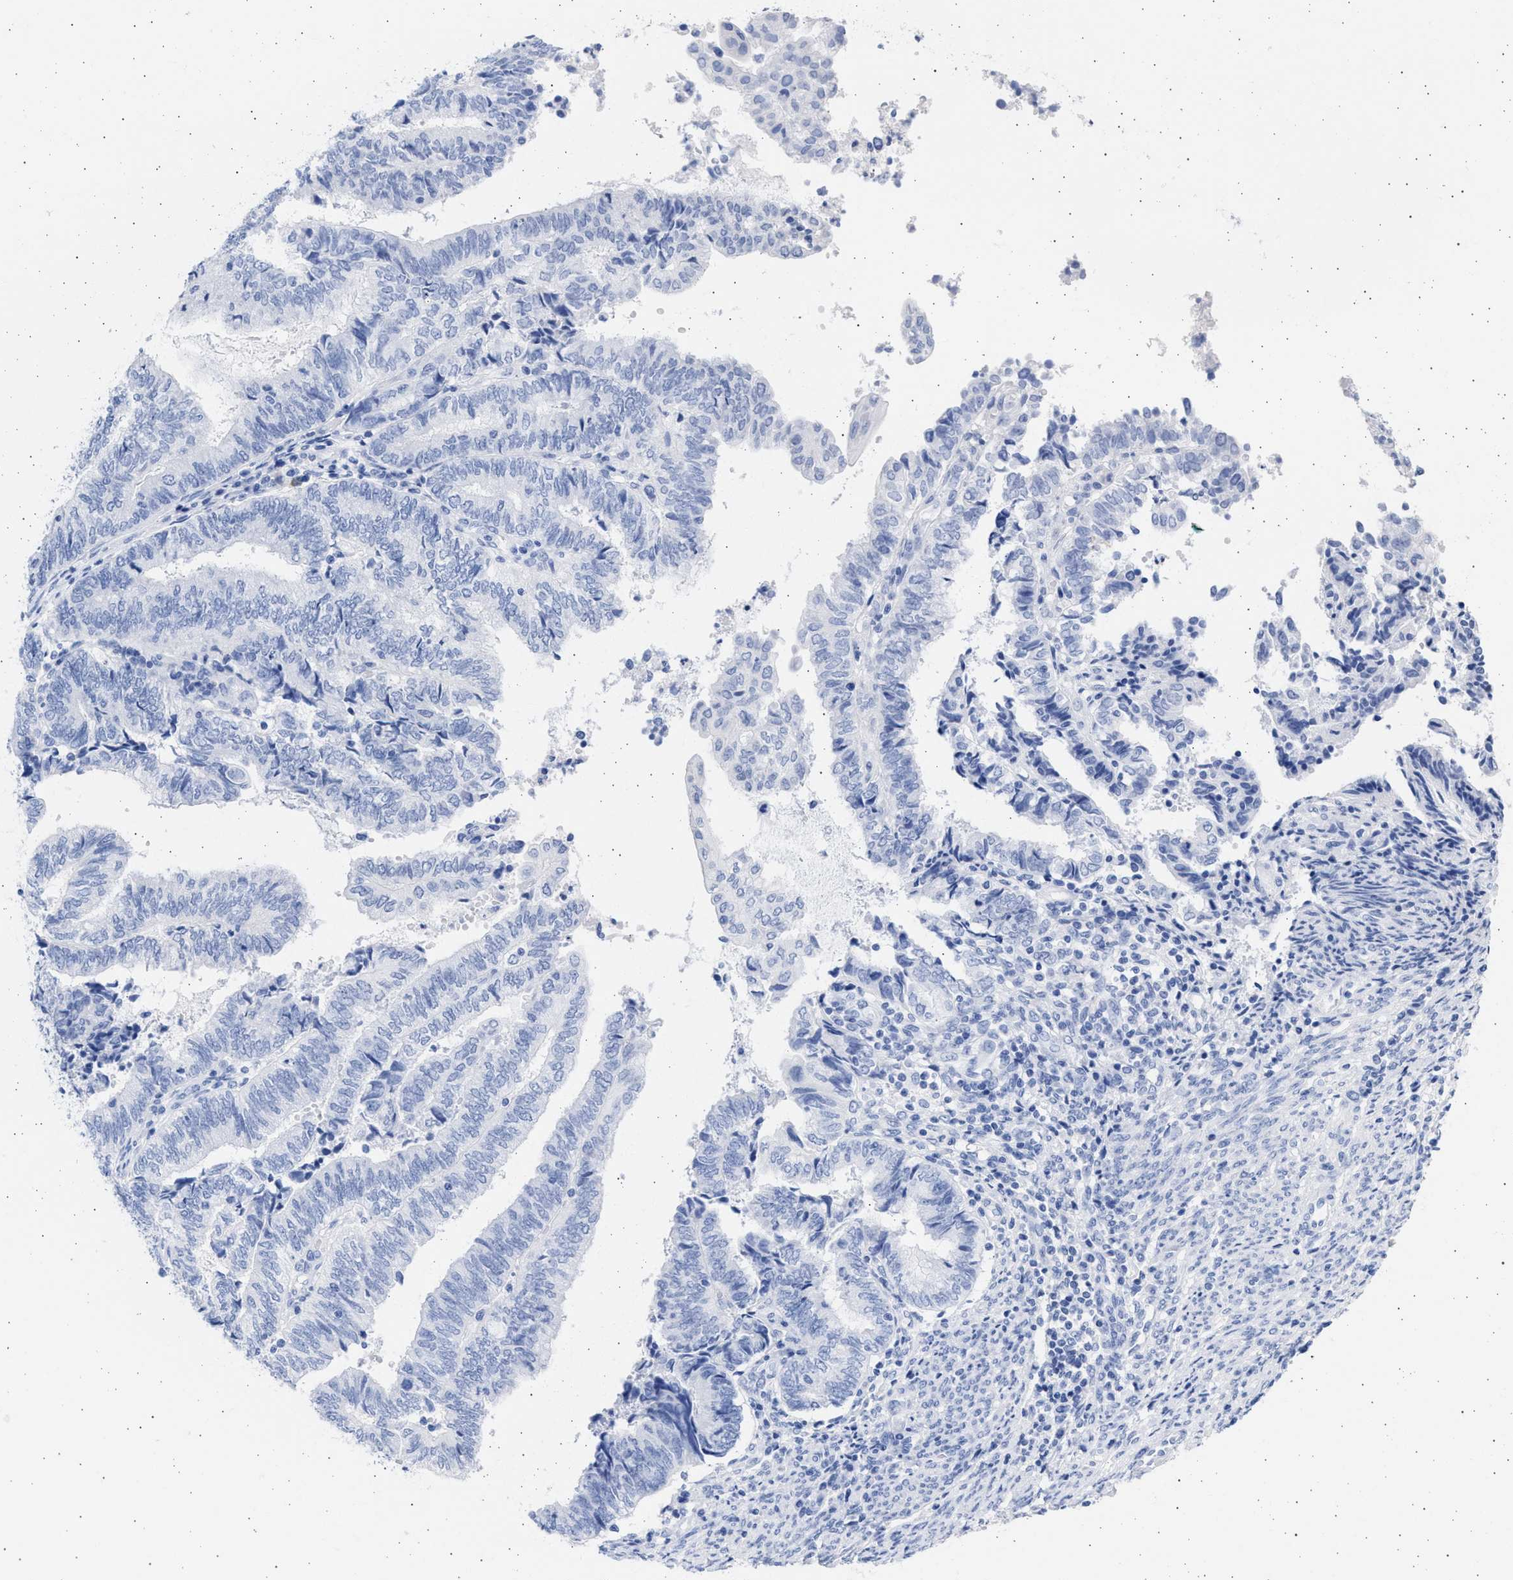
{"staining": {"intensity": "negative", "quantity": "none", "location": "none"}, "tissue": "endometrial cancer", "cell_type": "Tumor cells", "image_type": "cancer", "snomed": [{"axis": "morphology", "description": "Adenocarcinoma, NOS"}, {"axis": "topography", "description": "Uterus"}, {"axis": "topography", "description": "Endometrium"}], "caption": "IHC micrograph of endometrial cancer (adenocarcinoma) stained for a protein (brown), which exhibits no staining in tumor cells. (DAB (3,3'-diaminobenzidine) IHC visualized using brightfield microscopy, high magnification).", "gene": "ALDOC", "patient": {"sex": "female", "age": 70}}